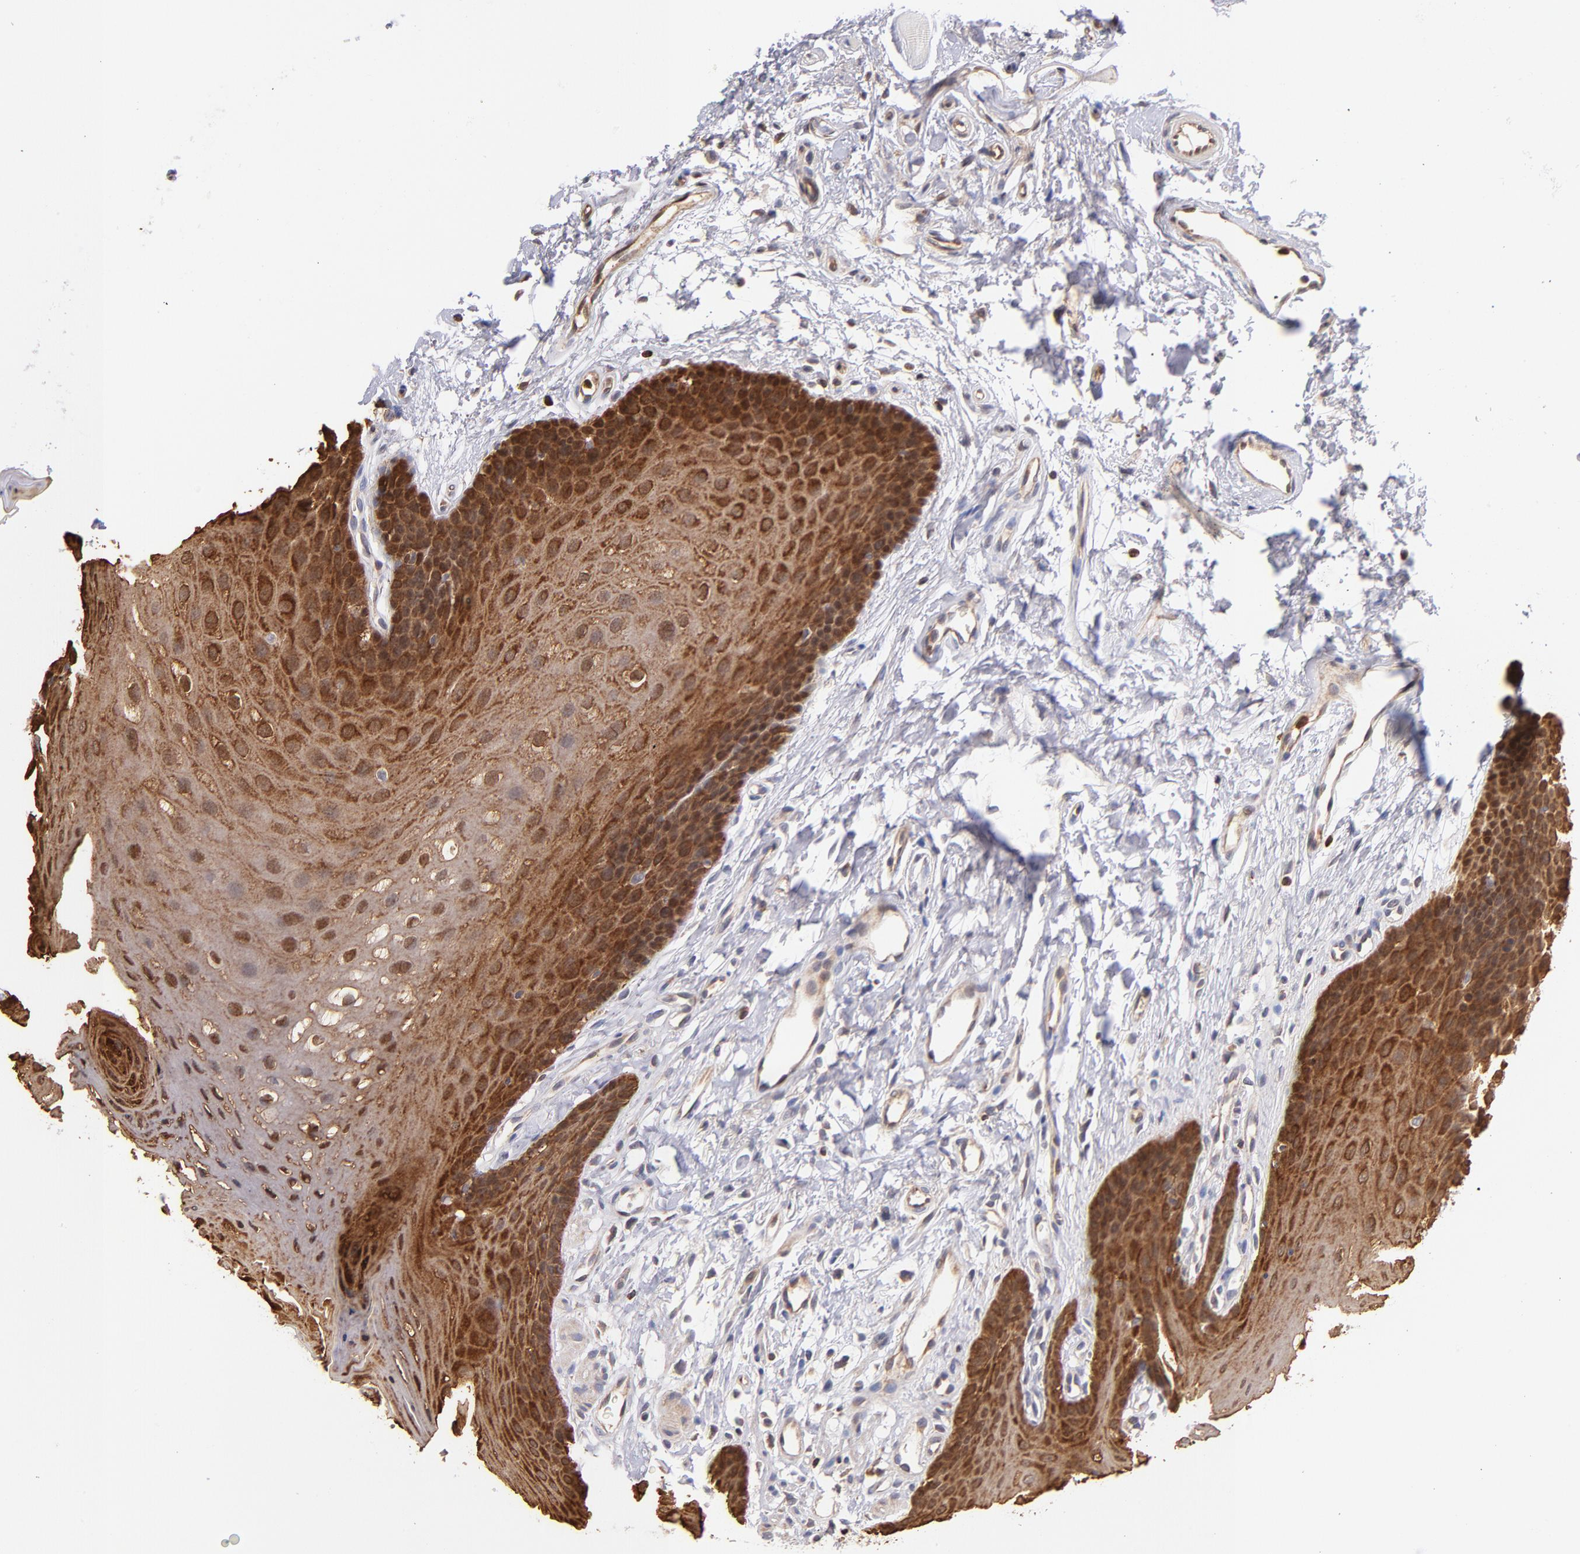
{"staining": {"intensity": "strong", "quantity": ">75%", "location": "cytoplasmic/membranous,nuclear"}, "tissue": "oral mucosa", "cell_type": "Squamous epithelial cells", "image_type": "normal", "snomed": [{"axis": "morphology", "description": "Normal tissue, NOS"}, {"axis": "topography", "description": "Oral tissue"}], "caption": "The immunohistochemical stain labels strong cytoplasmic/membranous,nuclear staining in squamous epithelial cells of normal oral mucosa. (Stains: DAB (3,3'-diaminobenzidine) in brown, nuclei in blue, Microscopy: brightfield microscopy at high magnification).", "gene": "YWHAB", "patient": {"sex": "male", "age": 62}}